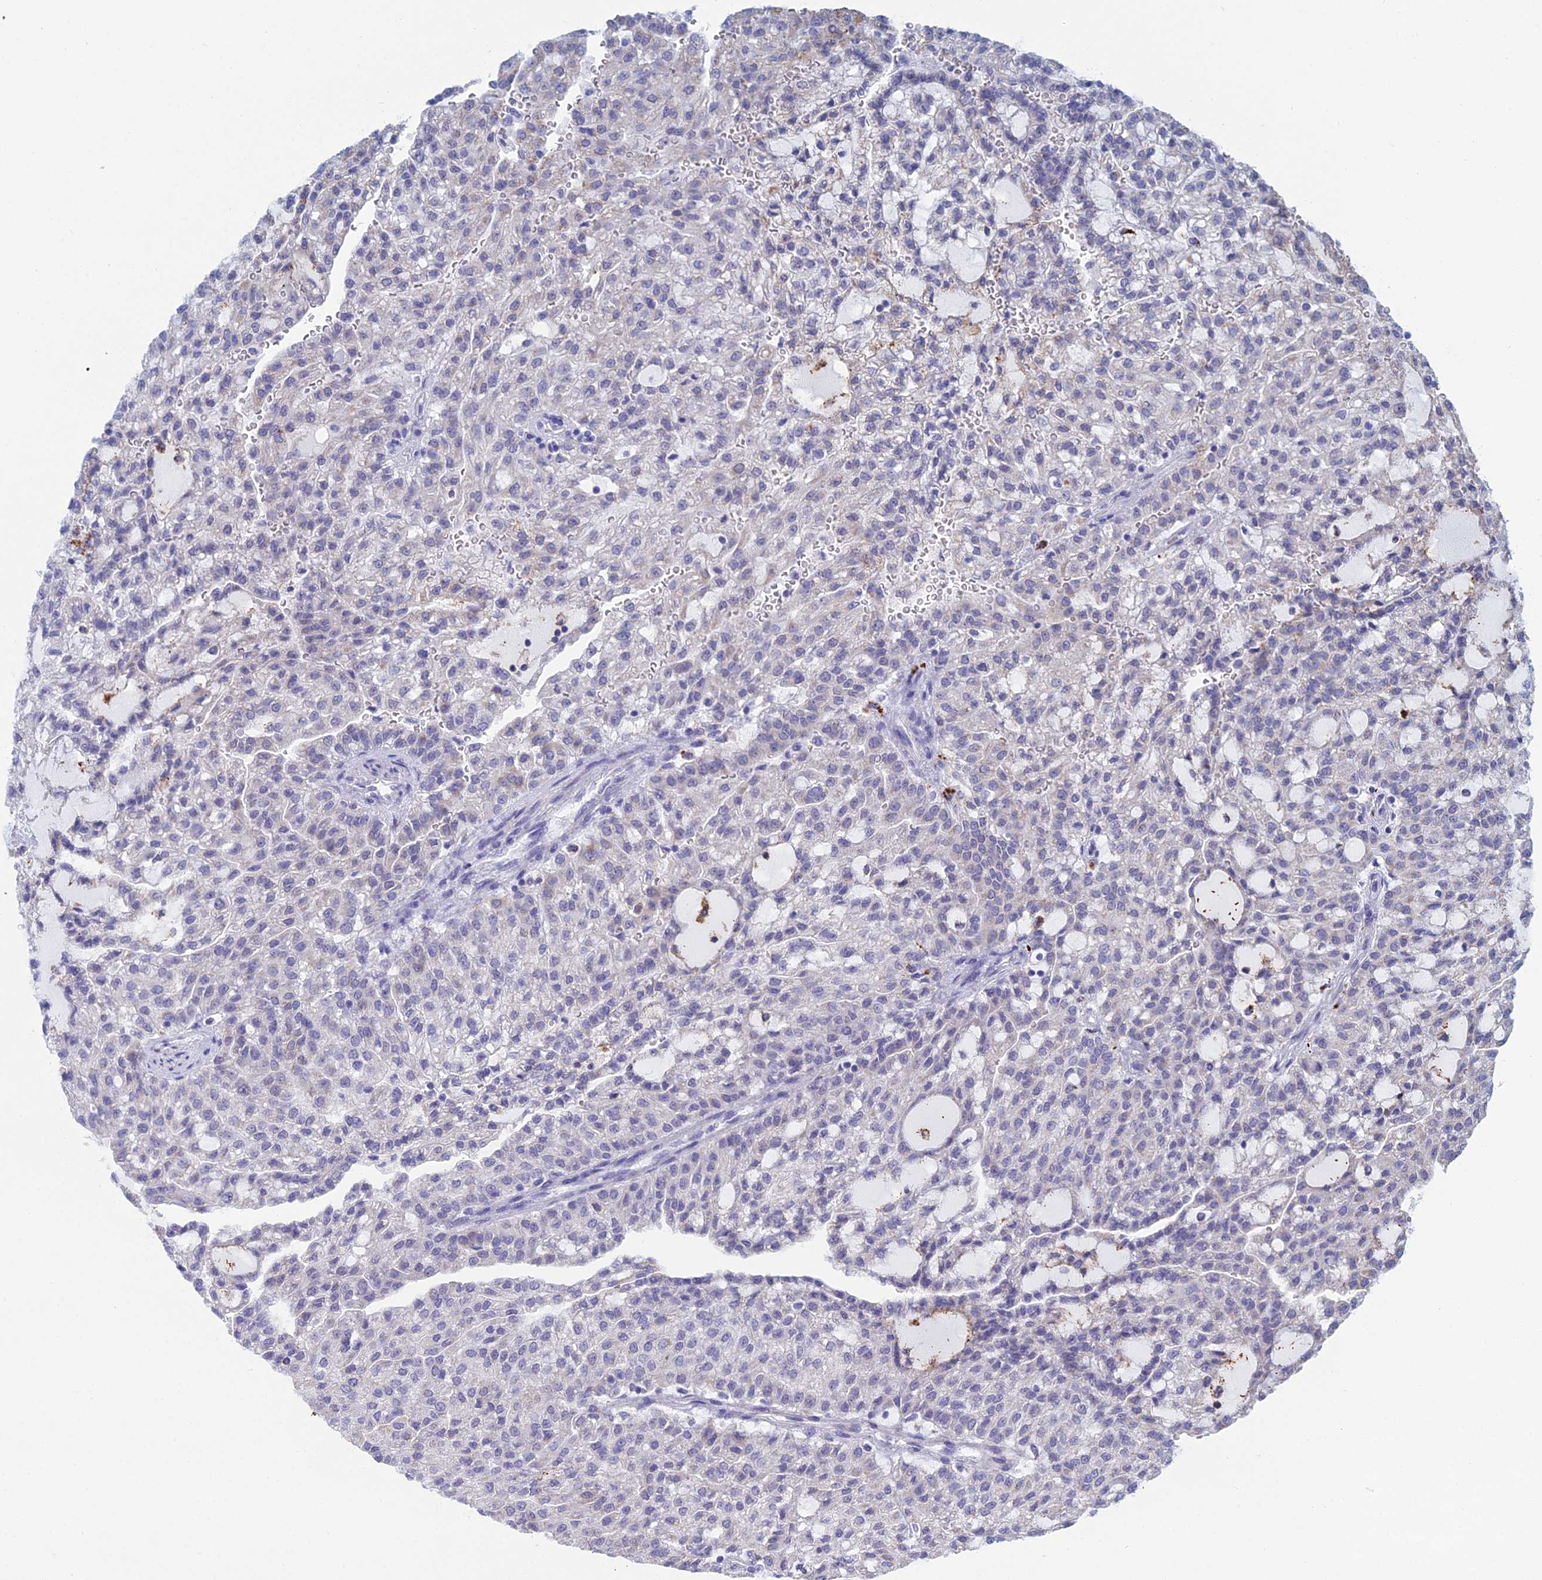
{"staining": {"intensity": "negative", "quantity": "none", "location": "none"}, "tissue": "renal cancer", "cell_type": "Tumor cells", "image_type": "cancer", "snomed": [{"axis": "morphology", "description": "Adenocarcinoma, NOS"}, {"axis": "topography", "description": "Kidney"}], "caption": "Tumor cells are negative for protein expression in human renal cancer.", "gene": "CFAP210", "patient": {"sex": "male", "age": 63}}